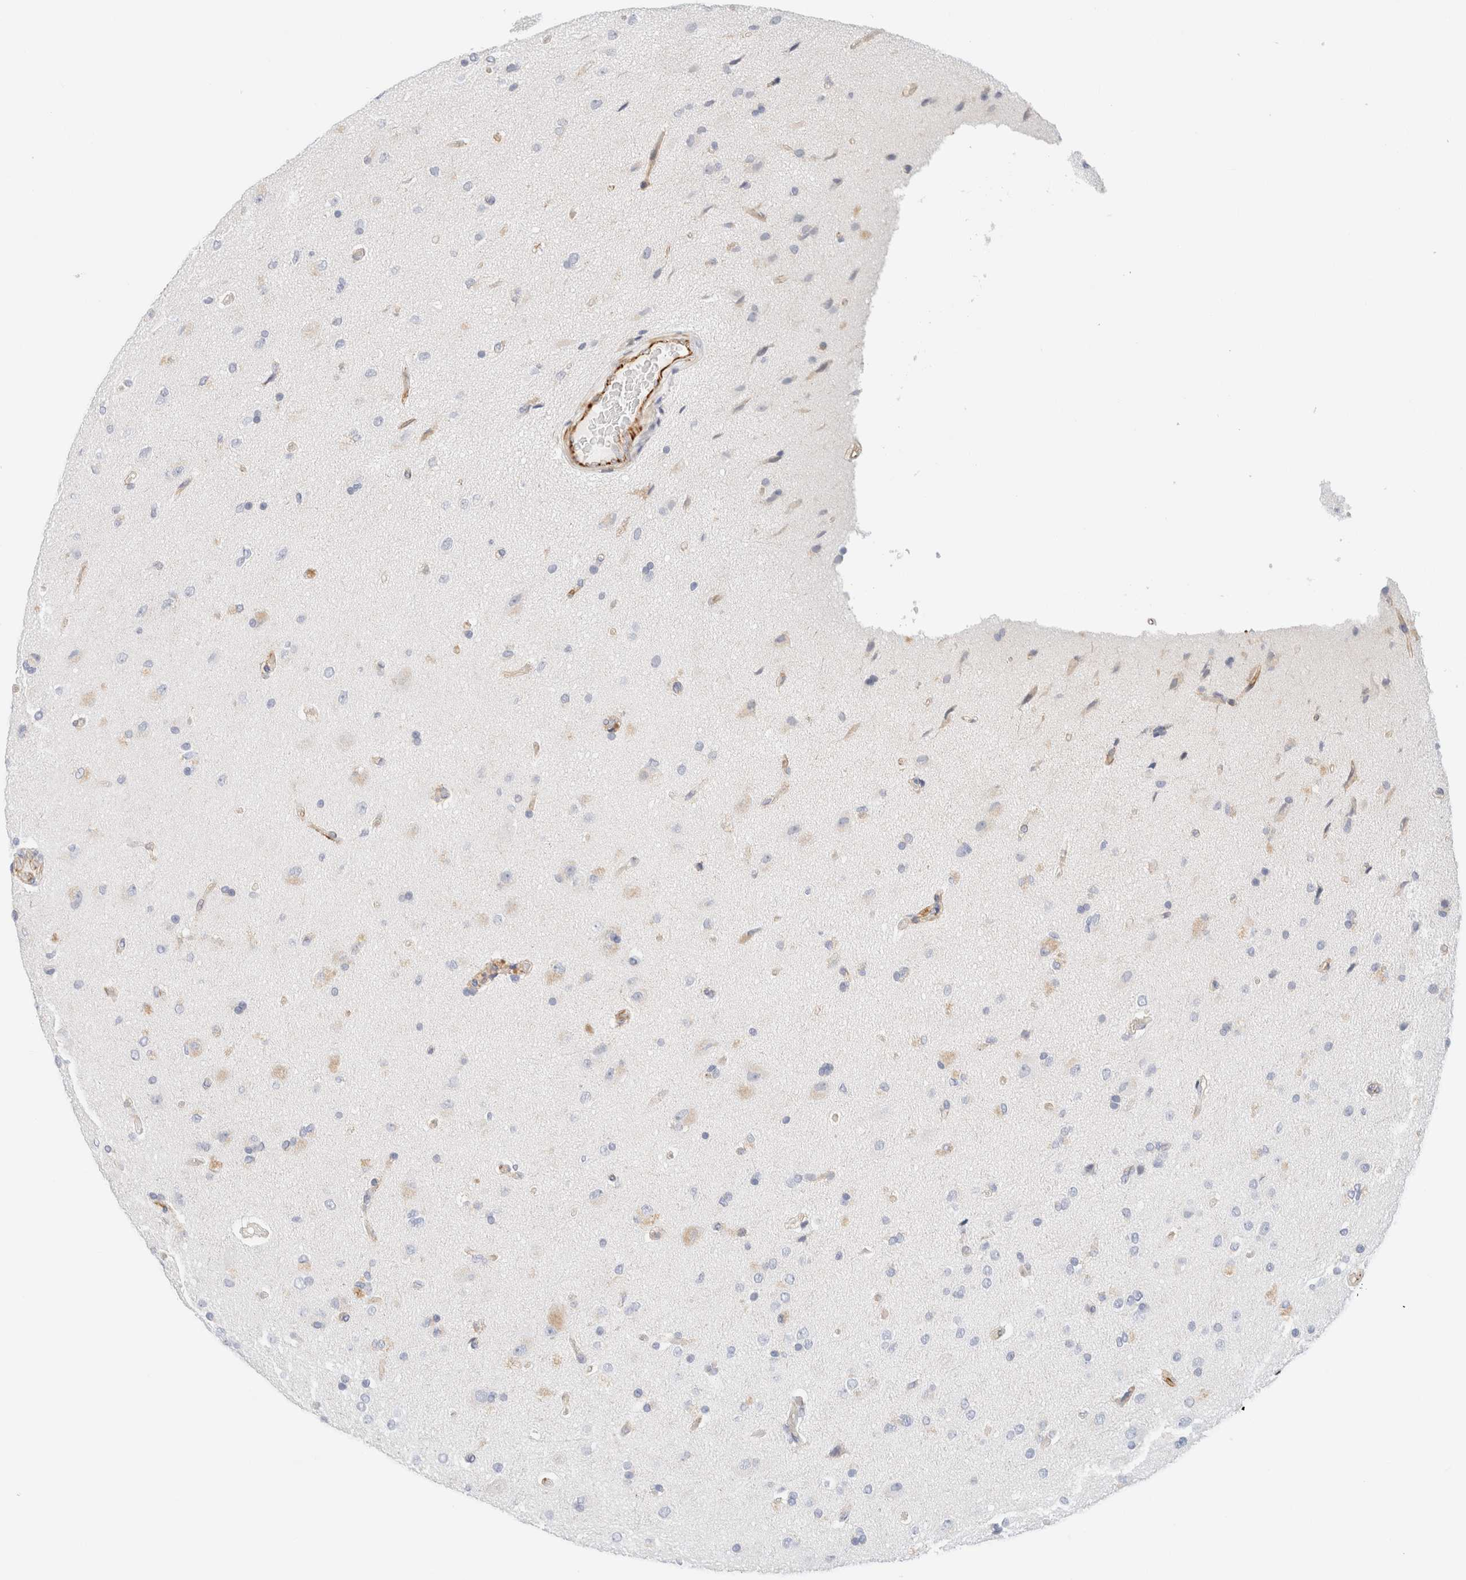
{"staining": {"intensity": "negative", "quantity": "none", "location": "none"}, "tissue": "glioma", "cell_type": "Tumor cells", "image_type": "cancer", "snomed": [{"axis": "morphology", "description": "Glioma, malignant, High grade"}, {"axis": "topography", "description": "Brain"}], "caption": "High power microscopy photomicrograph of an IHC histopathology image of glioma, revealing no significant staining in tumor cells.", "gene": "SLC25A48", "patient": {"sex": "male", "age": 72}}